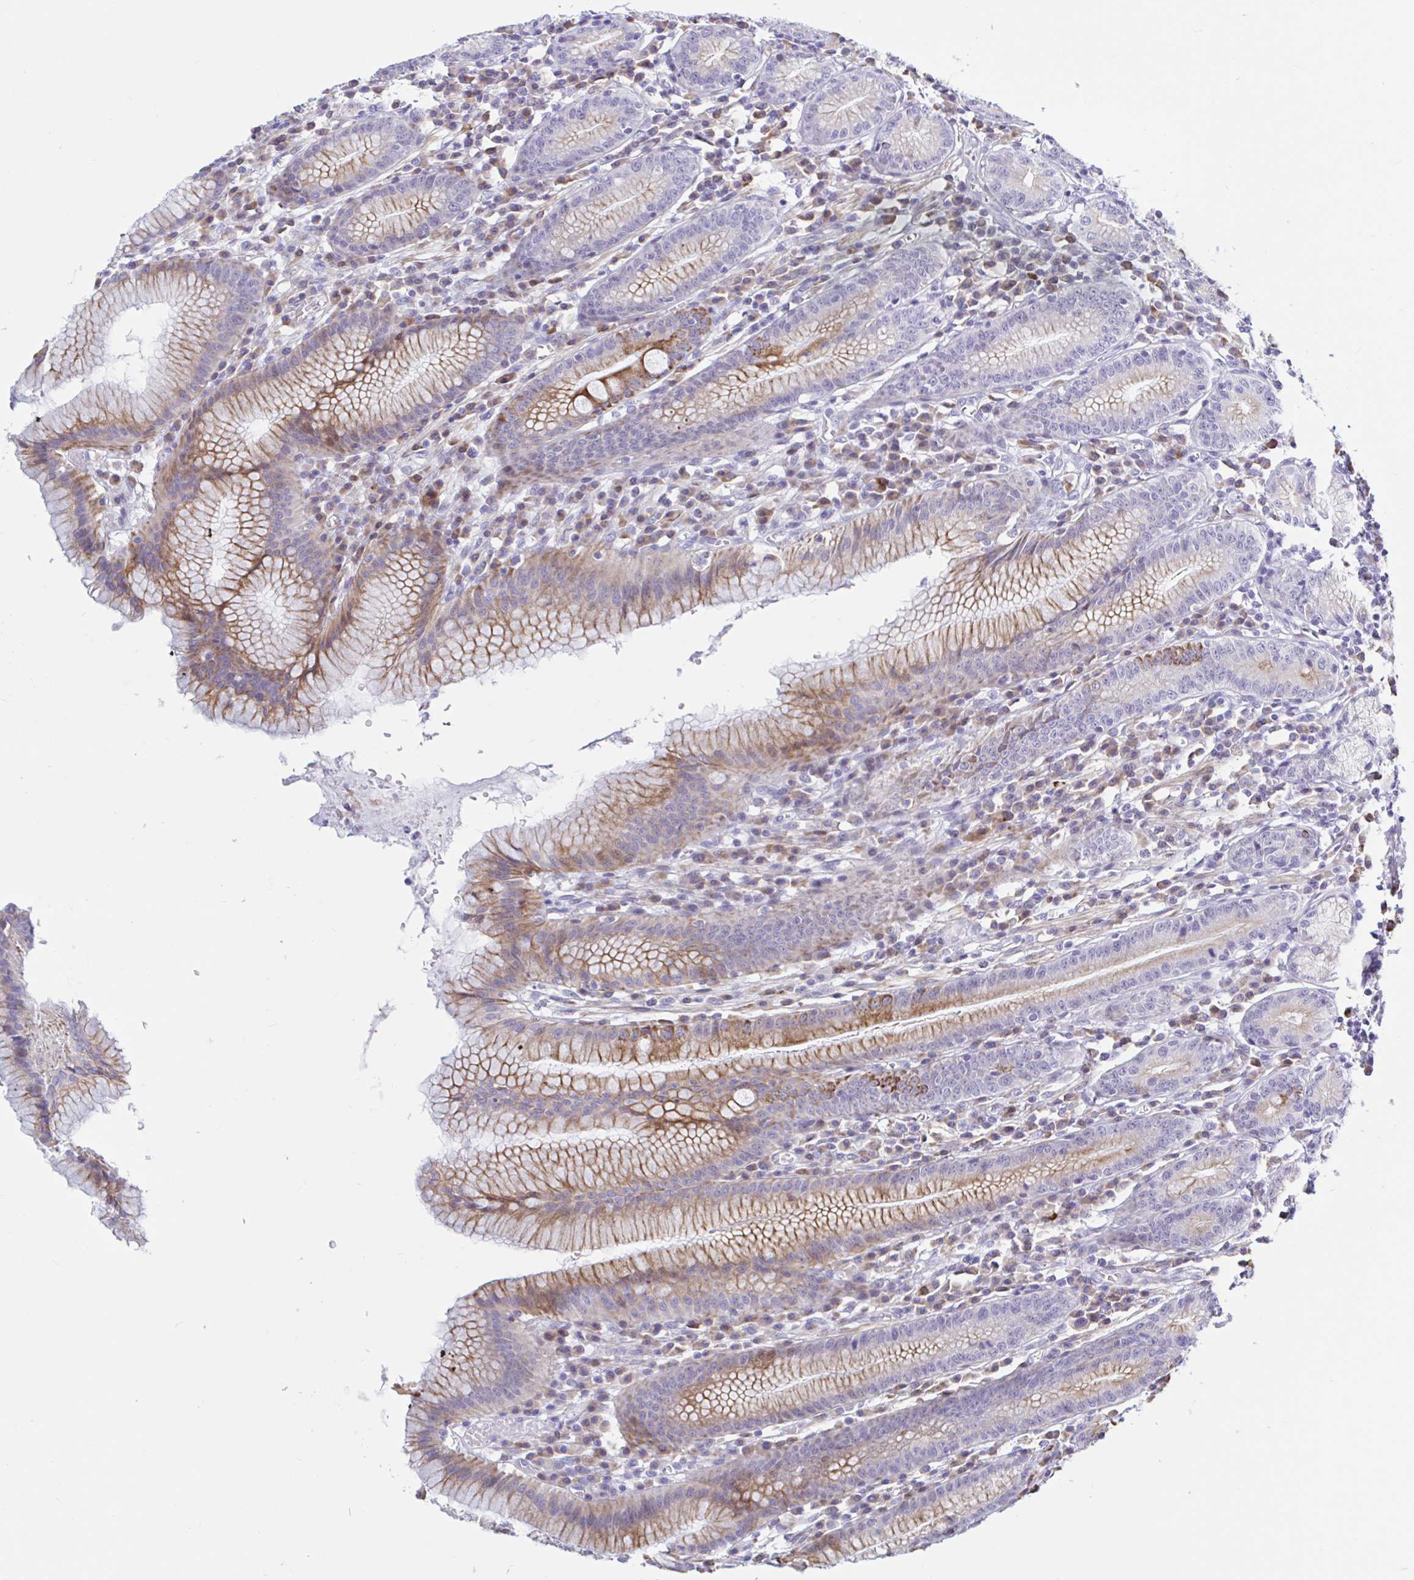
{"staining": {"intensity": "moderate", "quantity": "<25%", "location": "cytoplasmic/membranous"}, "tissue": "stomach", "cell_type": "Glandular cells", "image_type": "normal", "snomed": [{"axis": "morphology", "description": "Normal tissue, NOS"}, {"axis": "topography", "description": "Stomach"}], "caption": "Immunohistochemistry (IHC) micrograph of normal stomach: stomach stained using IHC shows low levels of moderate protein expression localized specifically in the cytoplasmic/membranous of glandular cells, appearing as a cytoplasmic/membranous brown color.", "gene": "ENSG00000271254", "patient": {"sex": "male", "age": 55}}